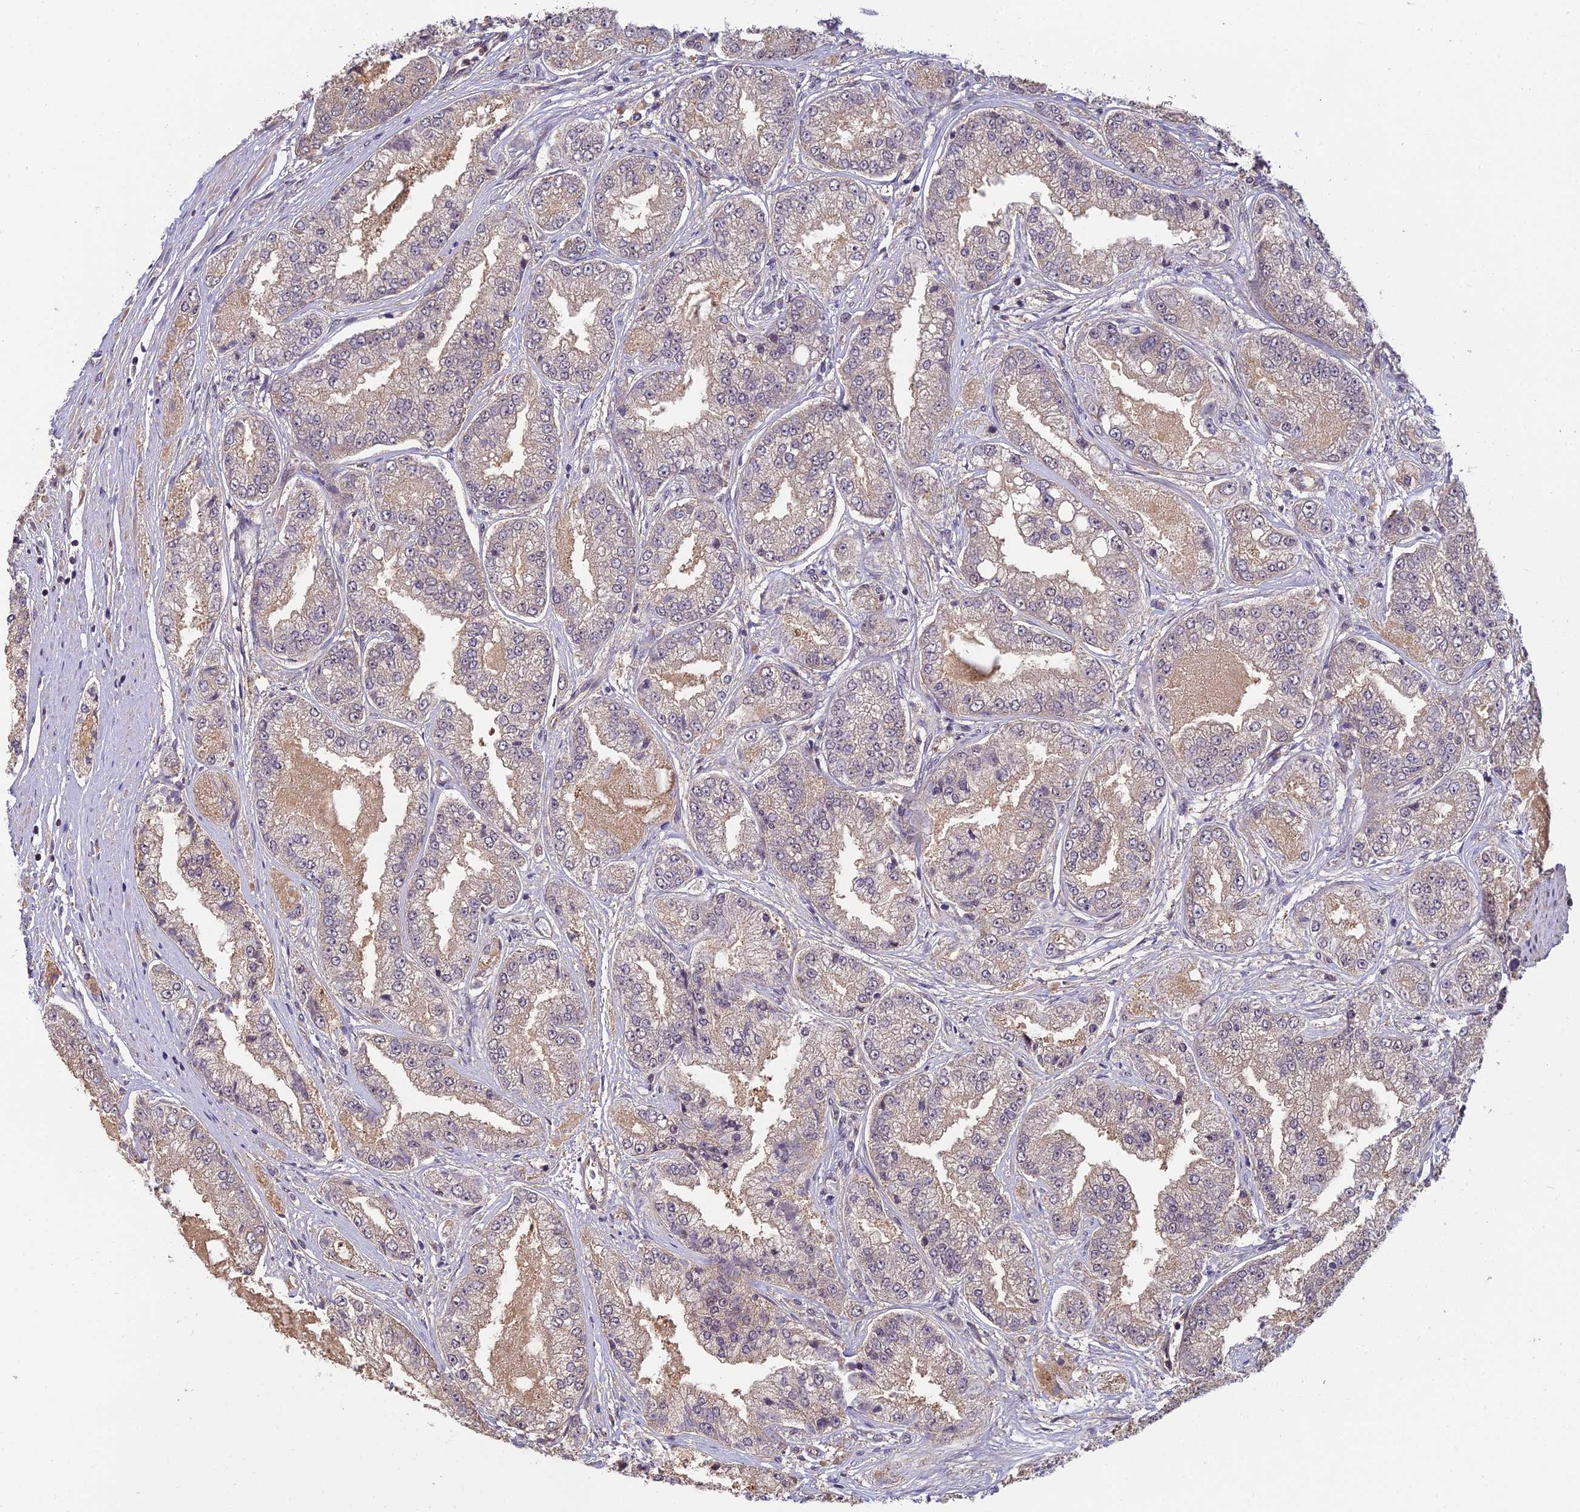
{"staining": {"intensity": "negative", "quantity": "none", "location": "none"}, "tissue": "prostate cancer", "cell_type": "Tumor cells", "image_type": "cancer", "snomed": [{"axis": "morphology", "description": "Adenocarcinoma, High grade"}, {"axis": "topography", "description": "Prostate"}], "caption": "A high-resolution photomicrograph shows IHC staining of prostate cancer (adenocarcinoma (high-grade)), which reveals no significant staining in tumor cells.", "gene": "PIKFYVE", "patient": {"sex": "male", "age": 71}}